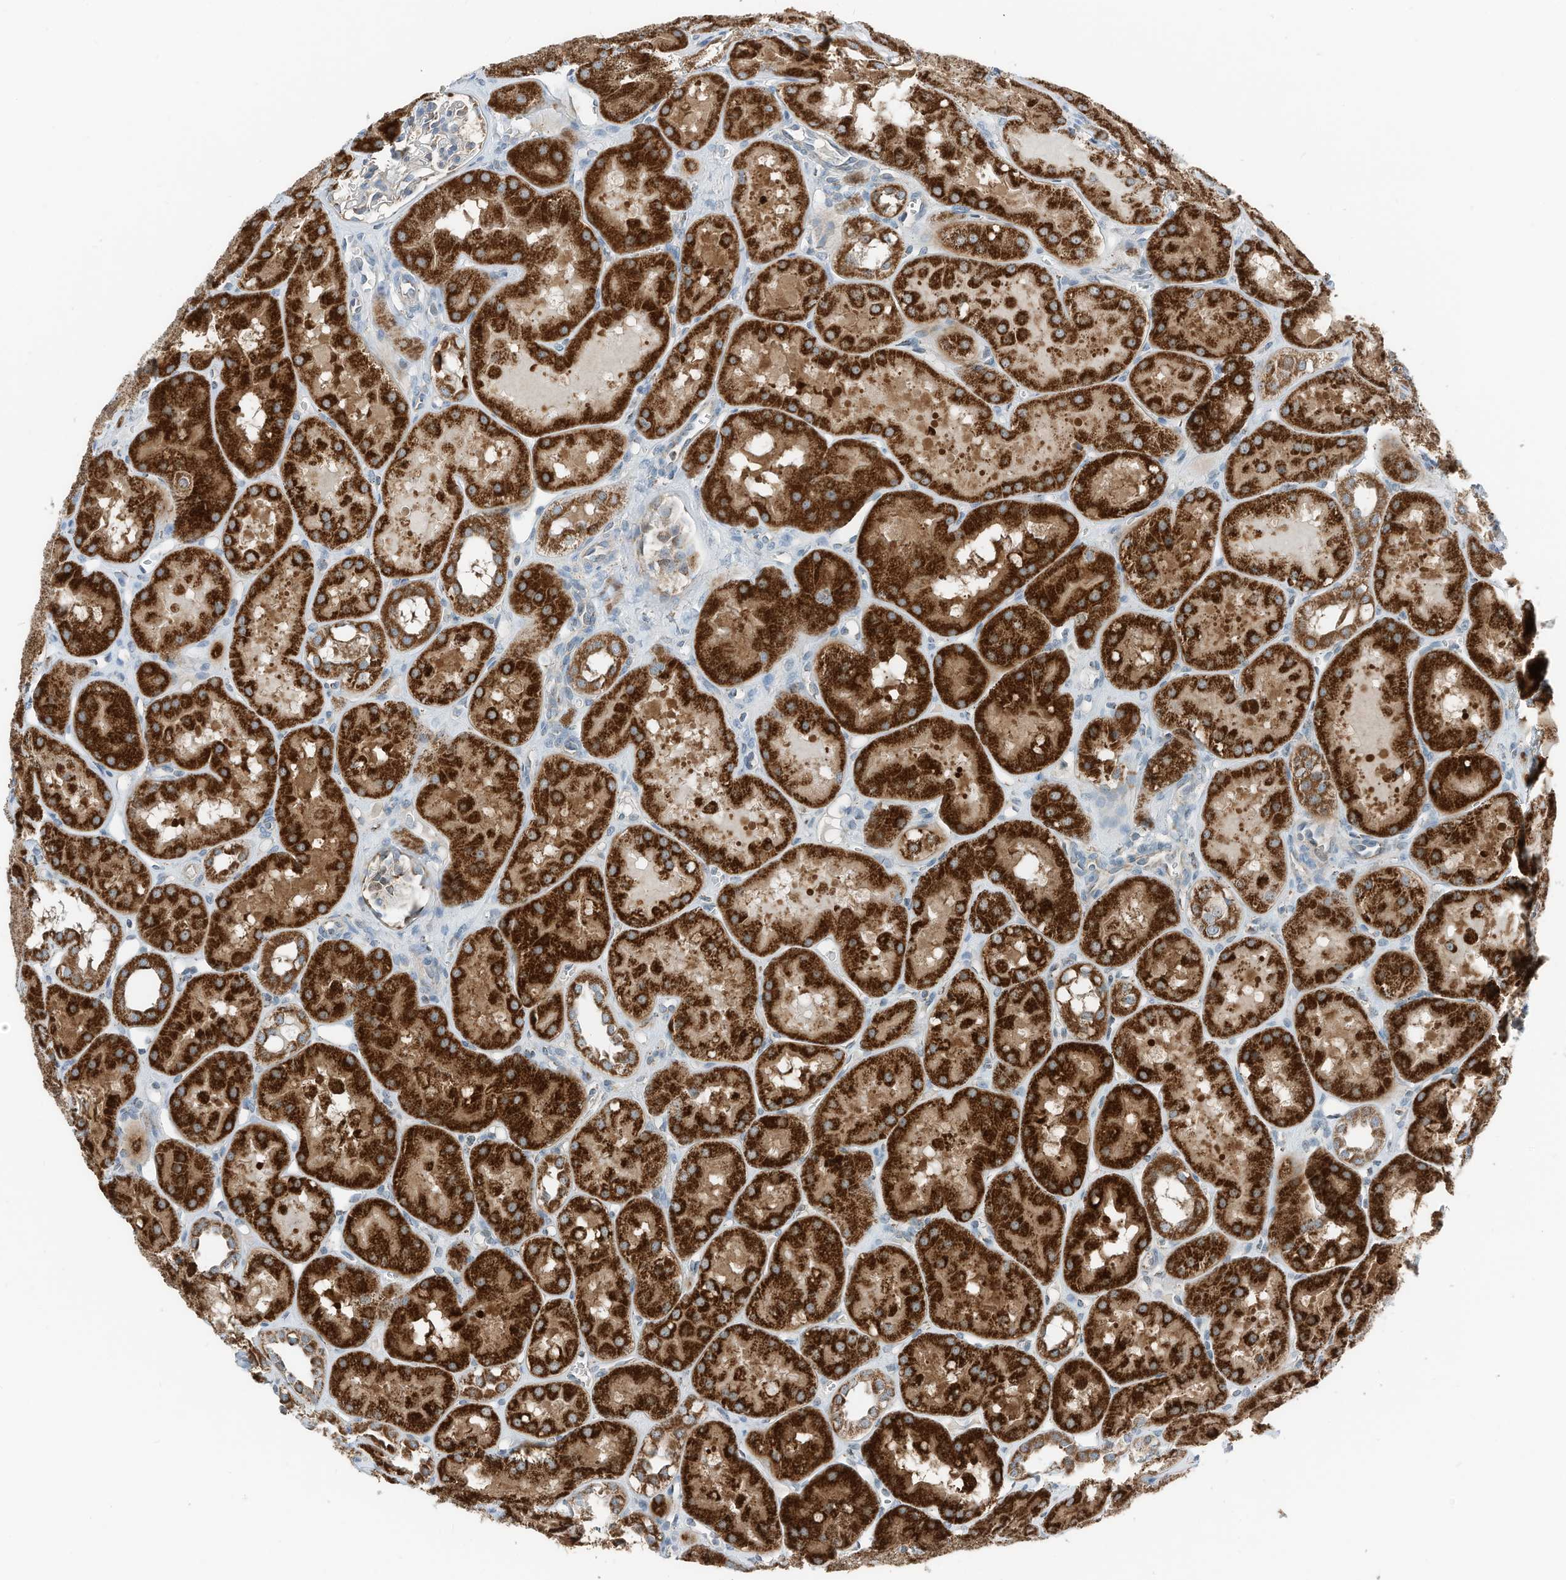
{"staining": {"intensity": "weak", "quantity": "<25%", "location": "cytoplasmic/membranous"}, "tissue": "kidney", "cell_type": "Cells in glomeruli", "image_type": "normal", "snomed": [{"axis": "morphology", "description": "Normal tissue, NOS"}, {"axis": "topography", "description": "Kidney"}], "caption": "DAB (3,3'-diaminobenzidine) immunohistochemical staining of benign human kidney reveals no significant expression in cells in glomeruli.", "gene": "RMND1", "patient": {"sex": "male", "age": 16}}